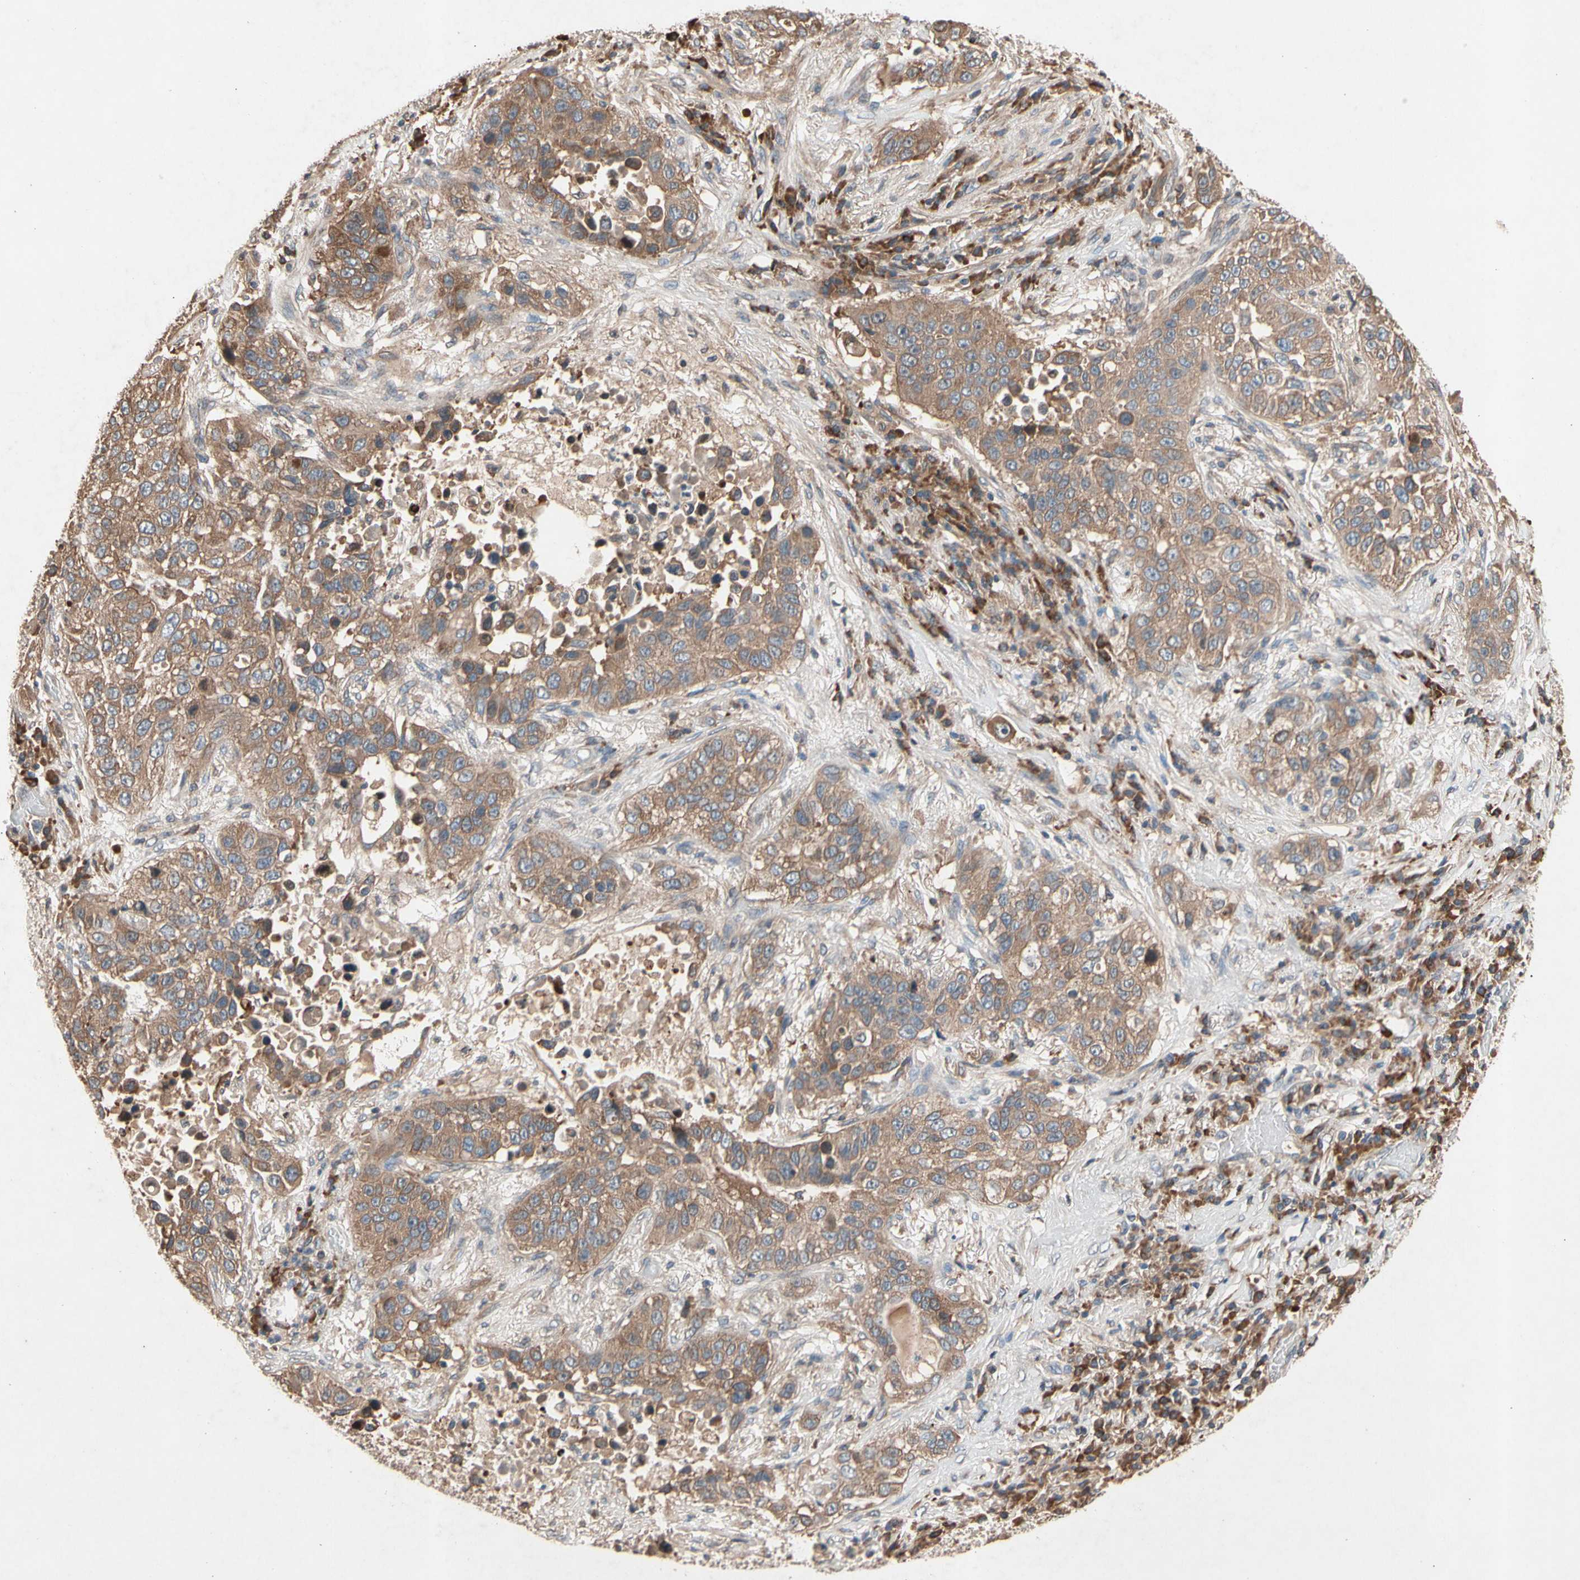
{"staining": {"intensity": "moderate", "quantity": ">75%", "location": "cytoplasmic/membranous"}, "tissue": "lung cancer", "cell_type": "Tumor cells", "image_type": "cancer", "snomed": [{"axis": "morphology", "description": "Squamous cell carcinoma, NOS"}, {"axis": "topography", "description": "Lung"}], "caption": "Tumor cells reveal medium levels of moderate cytoplasmic/membranous expression in about >75% of cells in lung cancer (squamous cell carcinoma).", "gene": "PRDX4", "patient": {"sex": "male", "age": 57}}